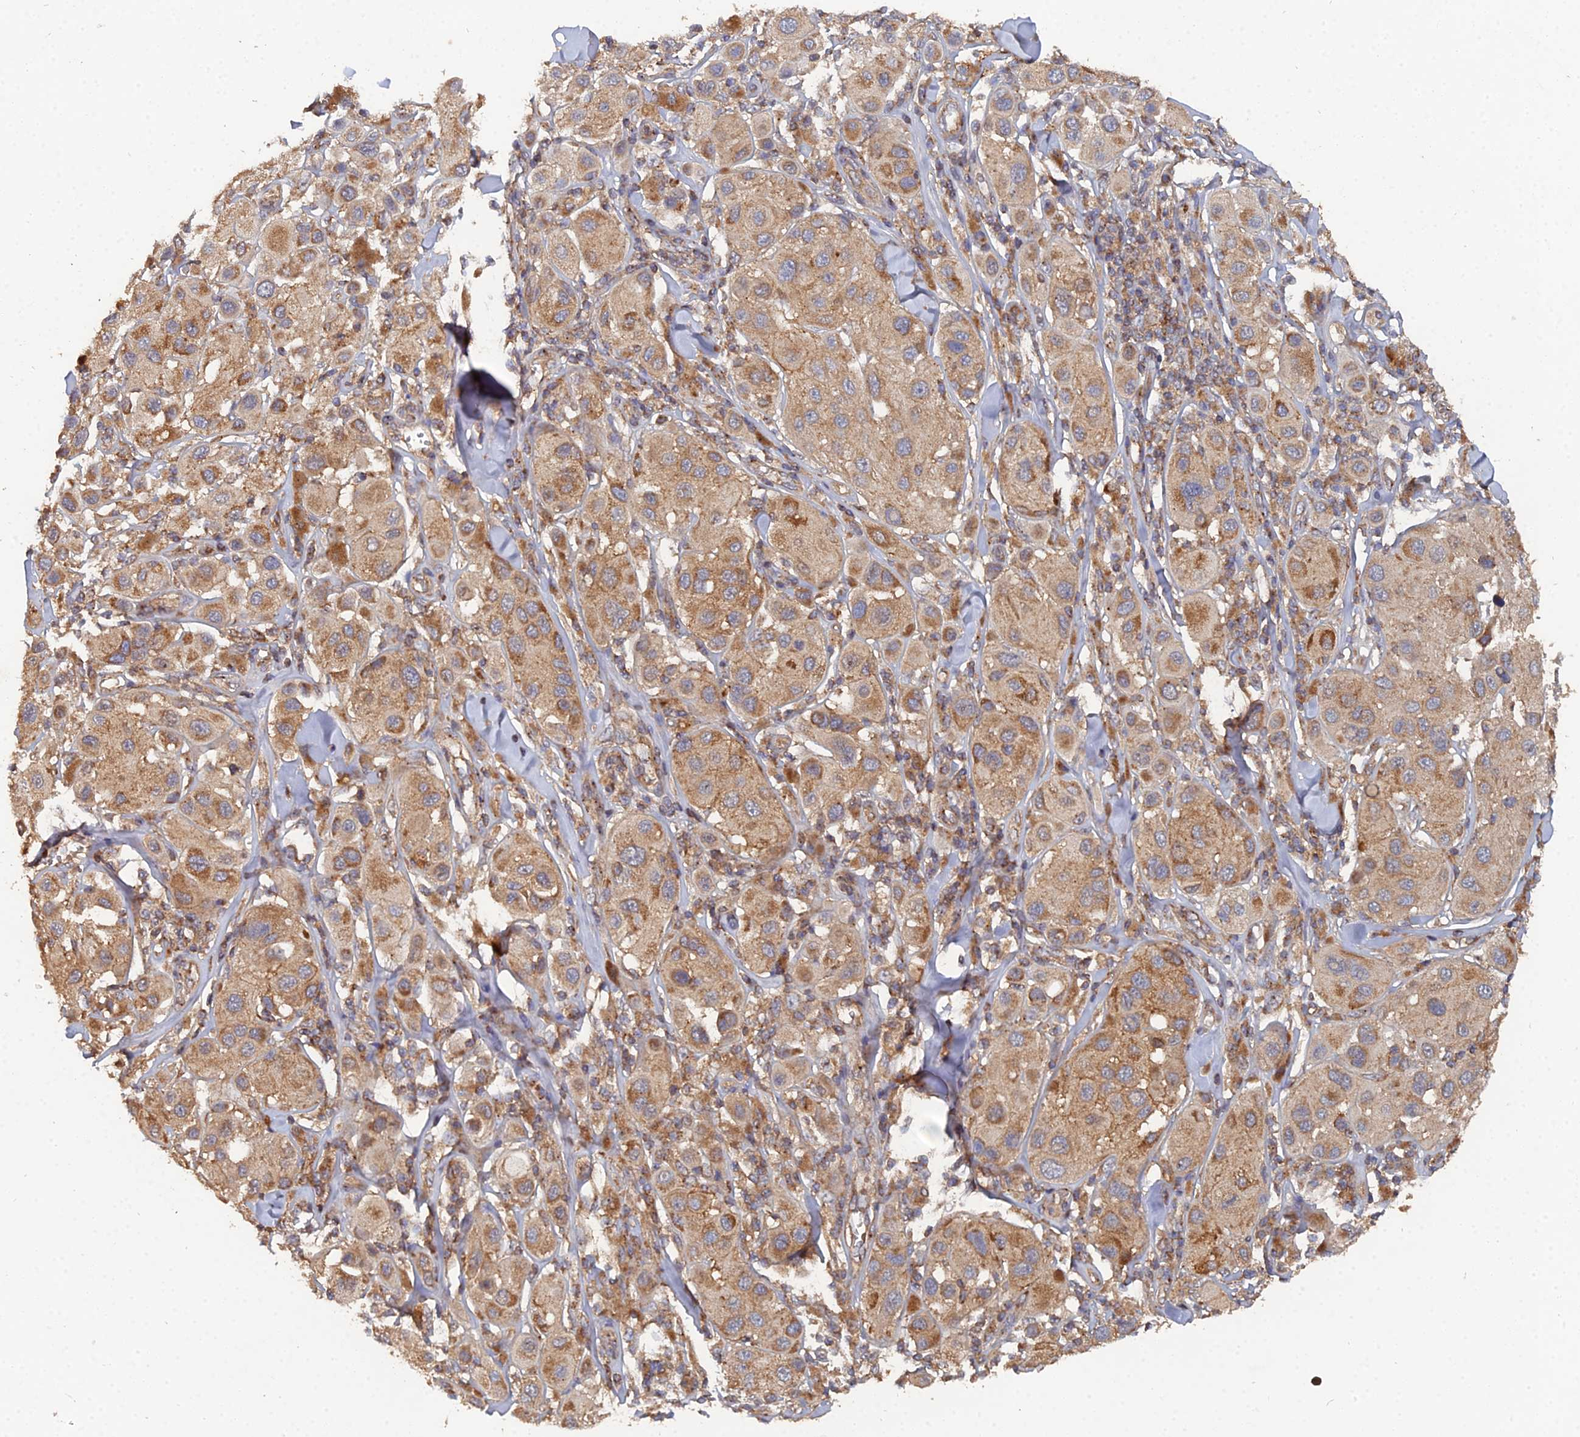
{"staining": {"intensity": "moderate", "quantity": ">75%", "location": "cytoplasmic/membranous"}, "tissue": "melanoma", "cell_type": "Tumor cells", "image_type": "cancer", "snomed": [{"axis": "morphology", "description": "Malignant melanoma, Metastatic site"}, {"axis": "topography", "description": "Skin"}], "caption": "An IHC micrograph of neoplastic tissue is shown. Protein staining in brown shows moderate cytoplasmic/membranous positivity in melanoma within tumor cells.", "gene": "SPANXN4", "patient": {"sex": "male", "age": 41}}